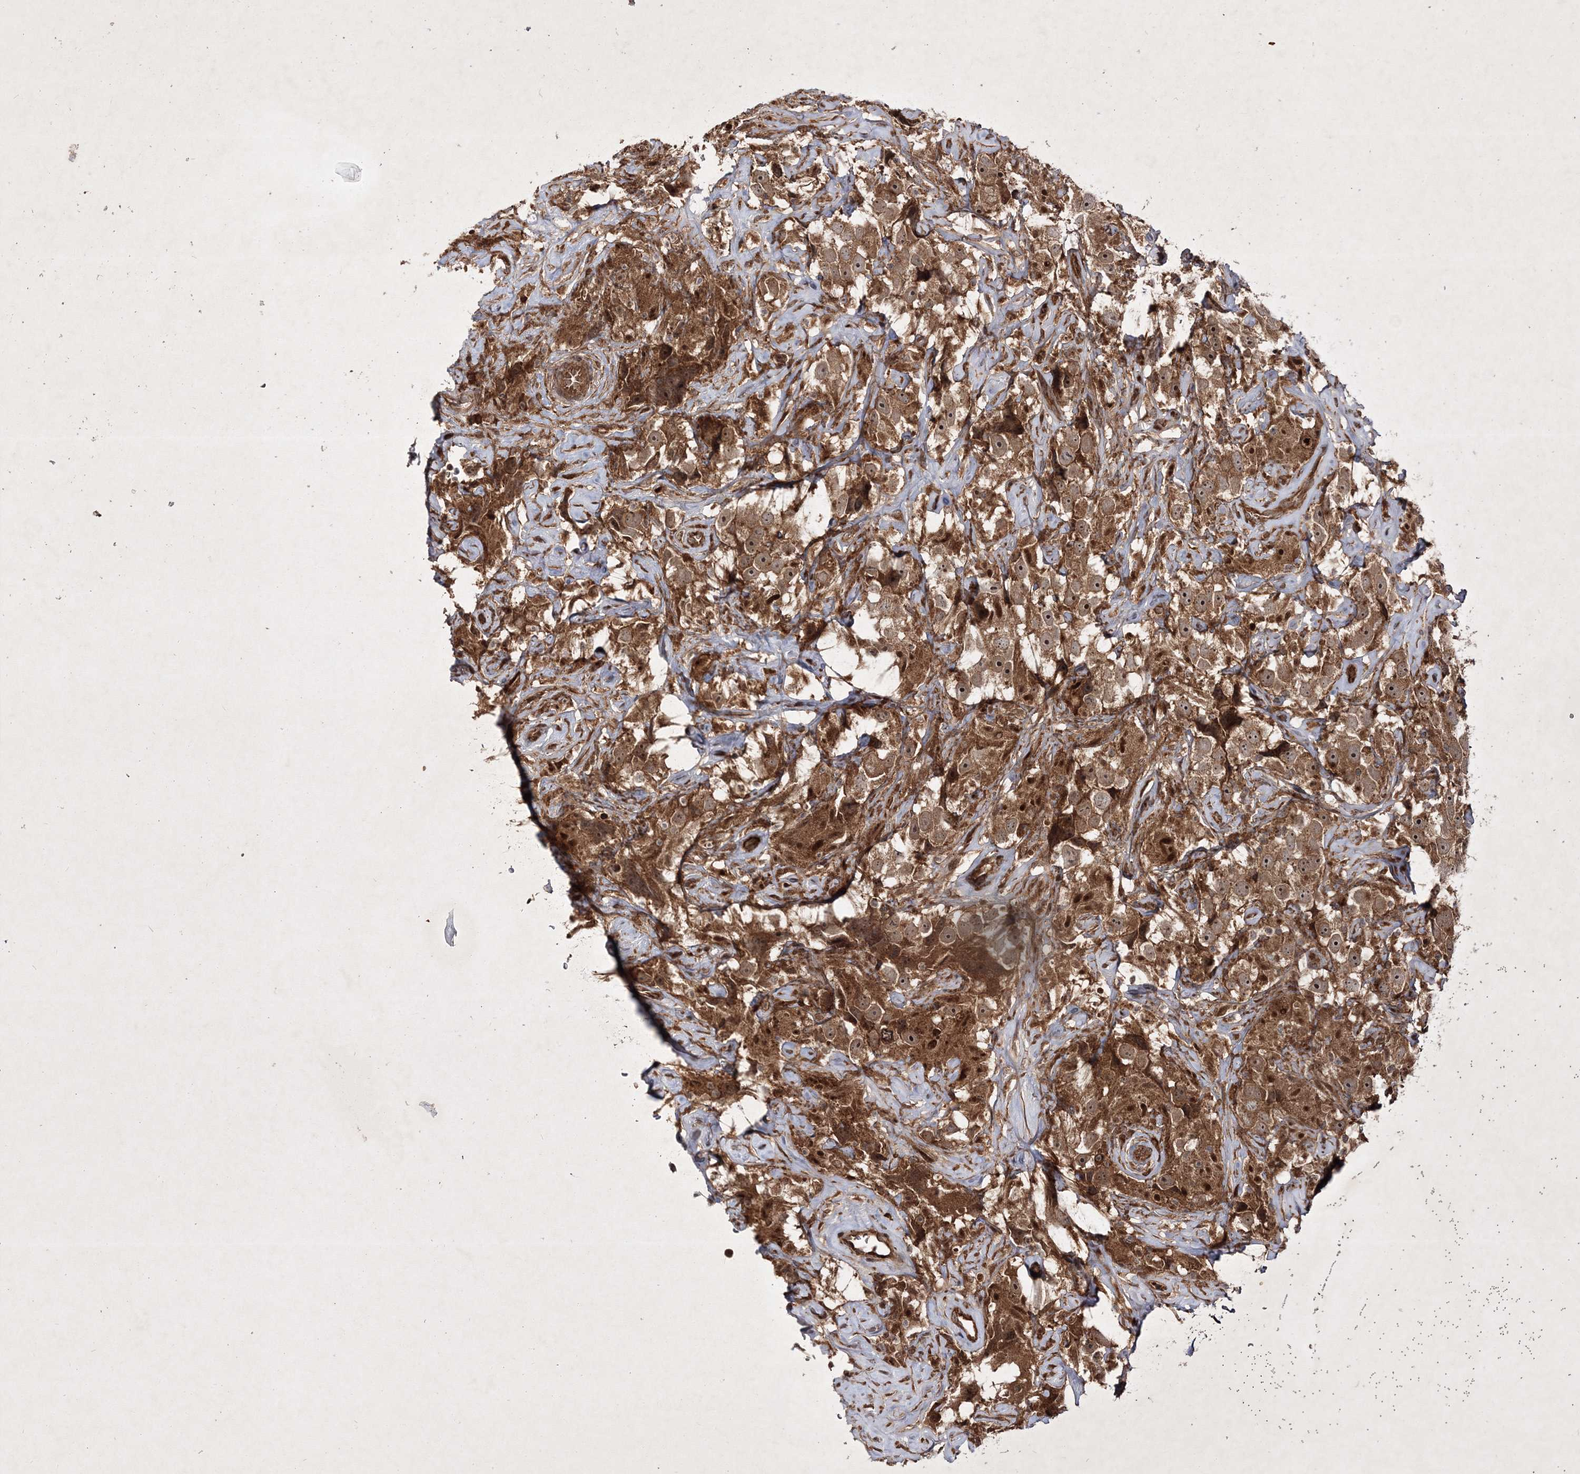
{"staining": {"intensity": "moderate", "quantity": ">75%", "location": "cytoplasmic/membranous,nuclear"}, "tissue": "testis cancer", "cell_type": "Tumor cells", "image_type": "cancer", "snomed": [{"axis": "morphology", "description": "Seminoma, NOS"}, {"axis": "topography", "description": "Testis"}], "caption": "Testis cancer stained with DAB IHC demonstrates medium levels of moderate cytoplasmic/membranous and nuclear staining in about >75% of tumor cells.", "gene": "DNAJC13", "patient": {"sex": "male", "age": 49}}